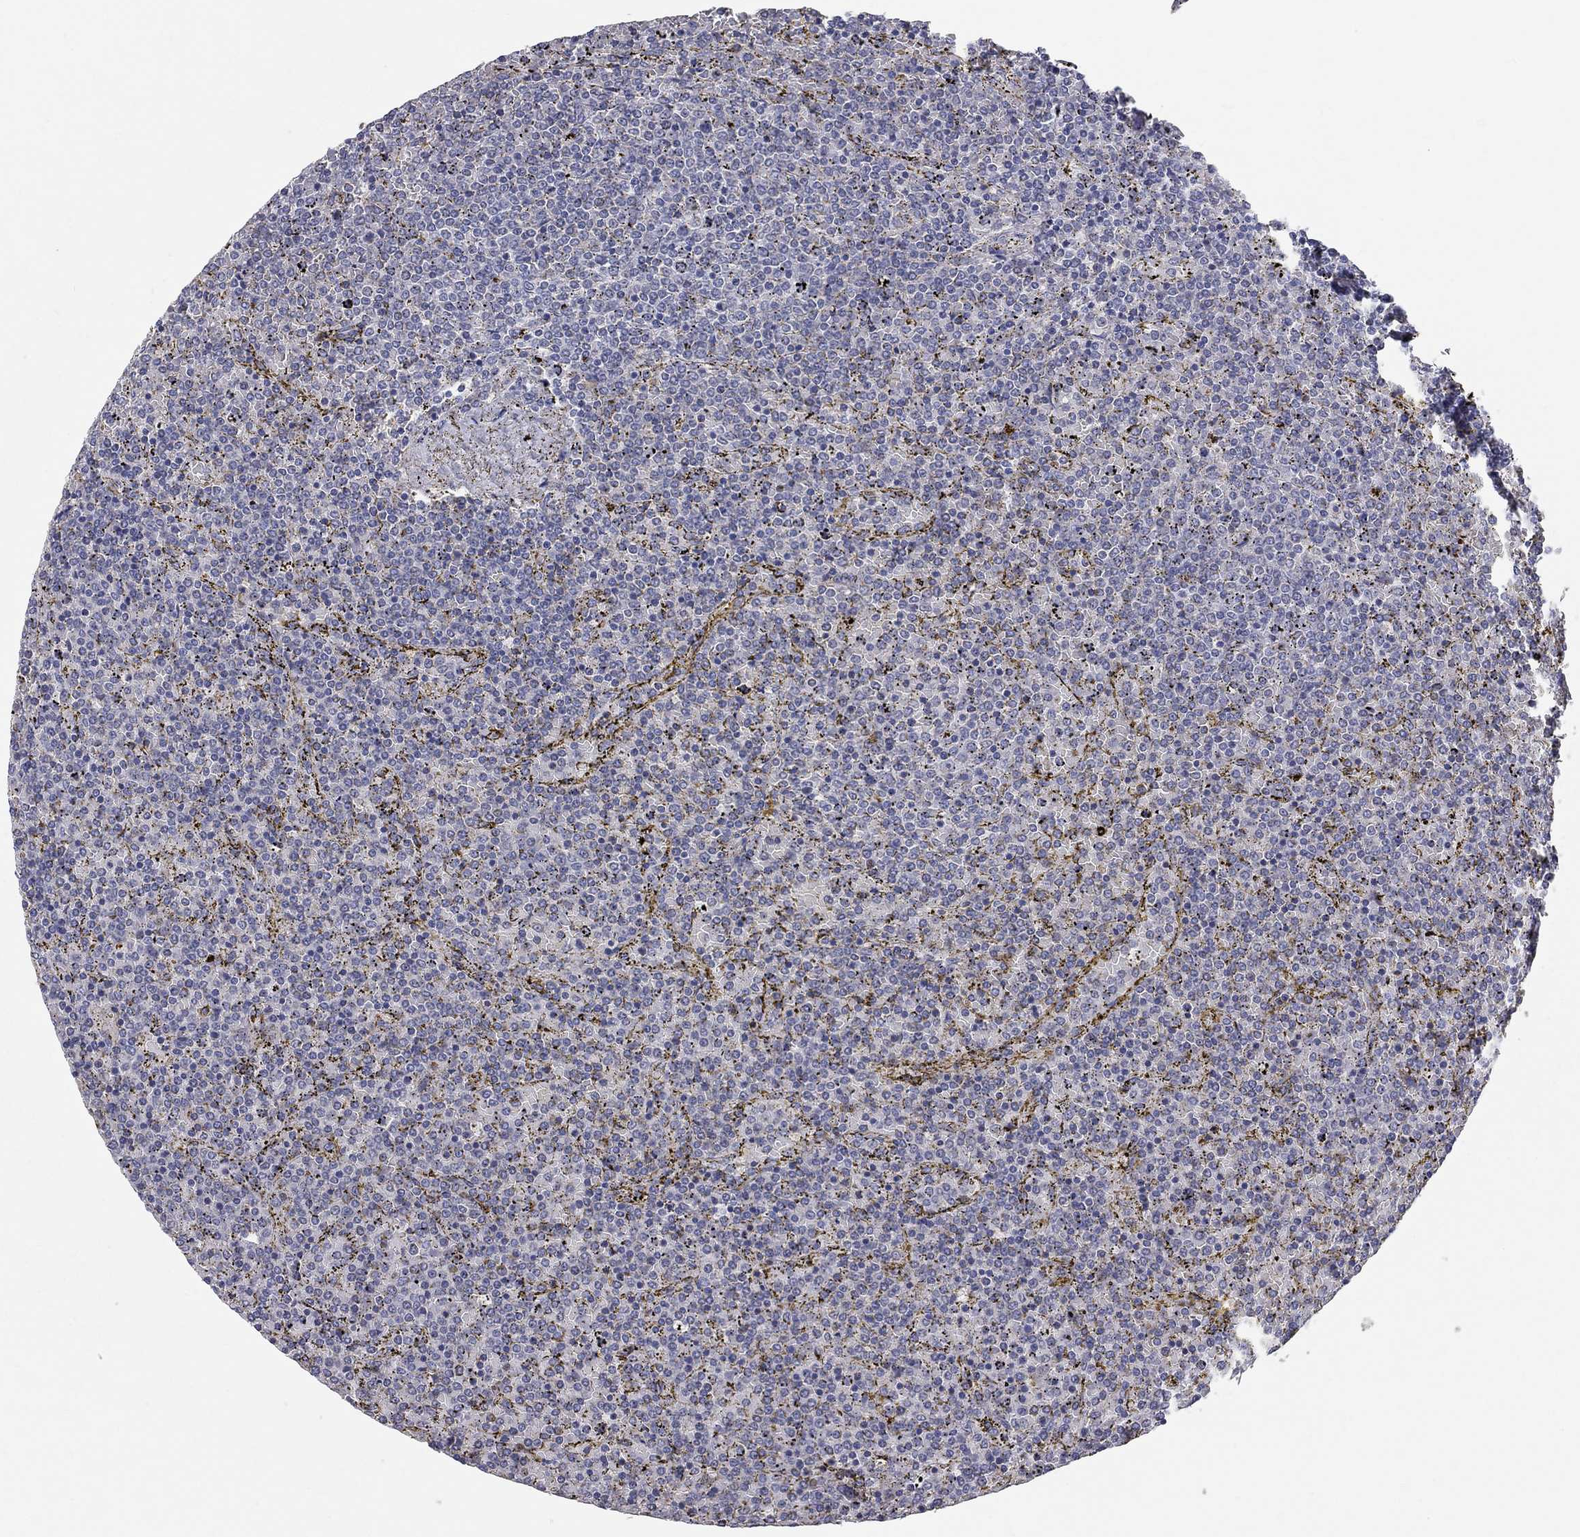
{"staining": {"intensity": "negative", "quantity": "none", "location": "none"}, "tissue": "lymphoma", "cell_type": "Tumor cells", "image_type": "cancer", "snomed": [{"axis": "morphology", "description": "Malignant lymphoma, non-Hodgkin's type, Low grade"}, {"axis": "topography", "description": "Spleen"}], "caption": "High power microscopy histopathology image of an immunohistochemistry (IHC) micrograph of low-grade malignant lymphoma, non-Hodgkin's type, revealing no significant expression in tumor cells.", "gene": "CFAP161", "patient": {"sex": "female", "age": 77}}